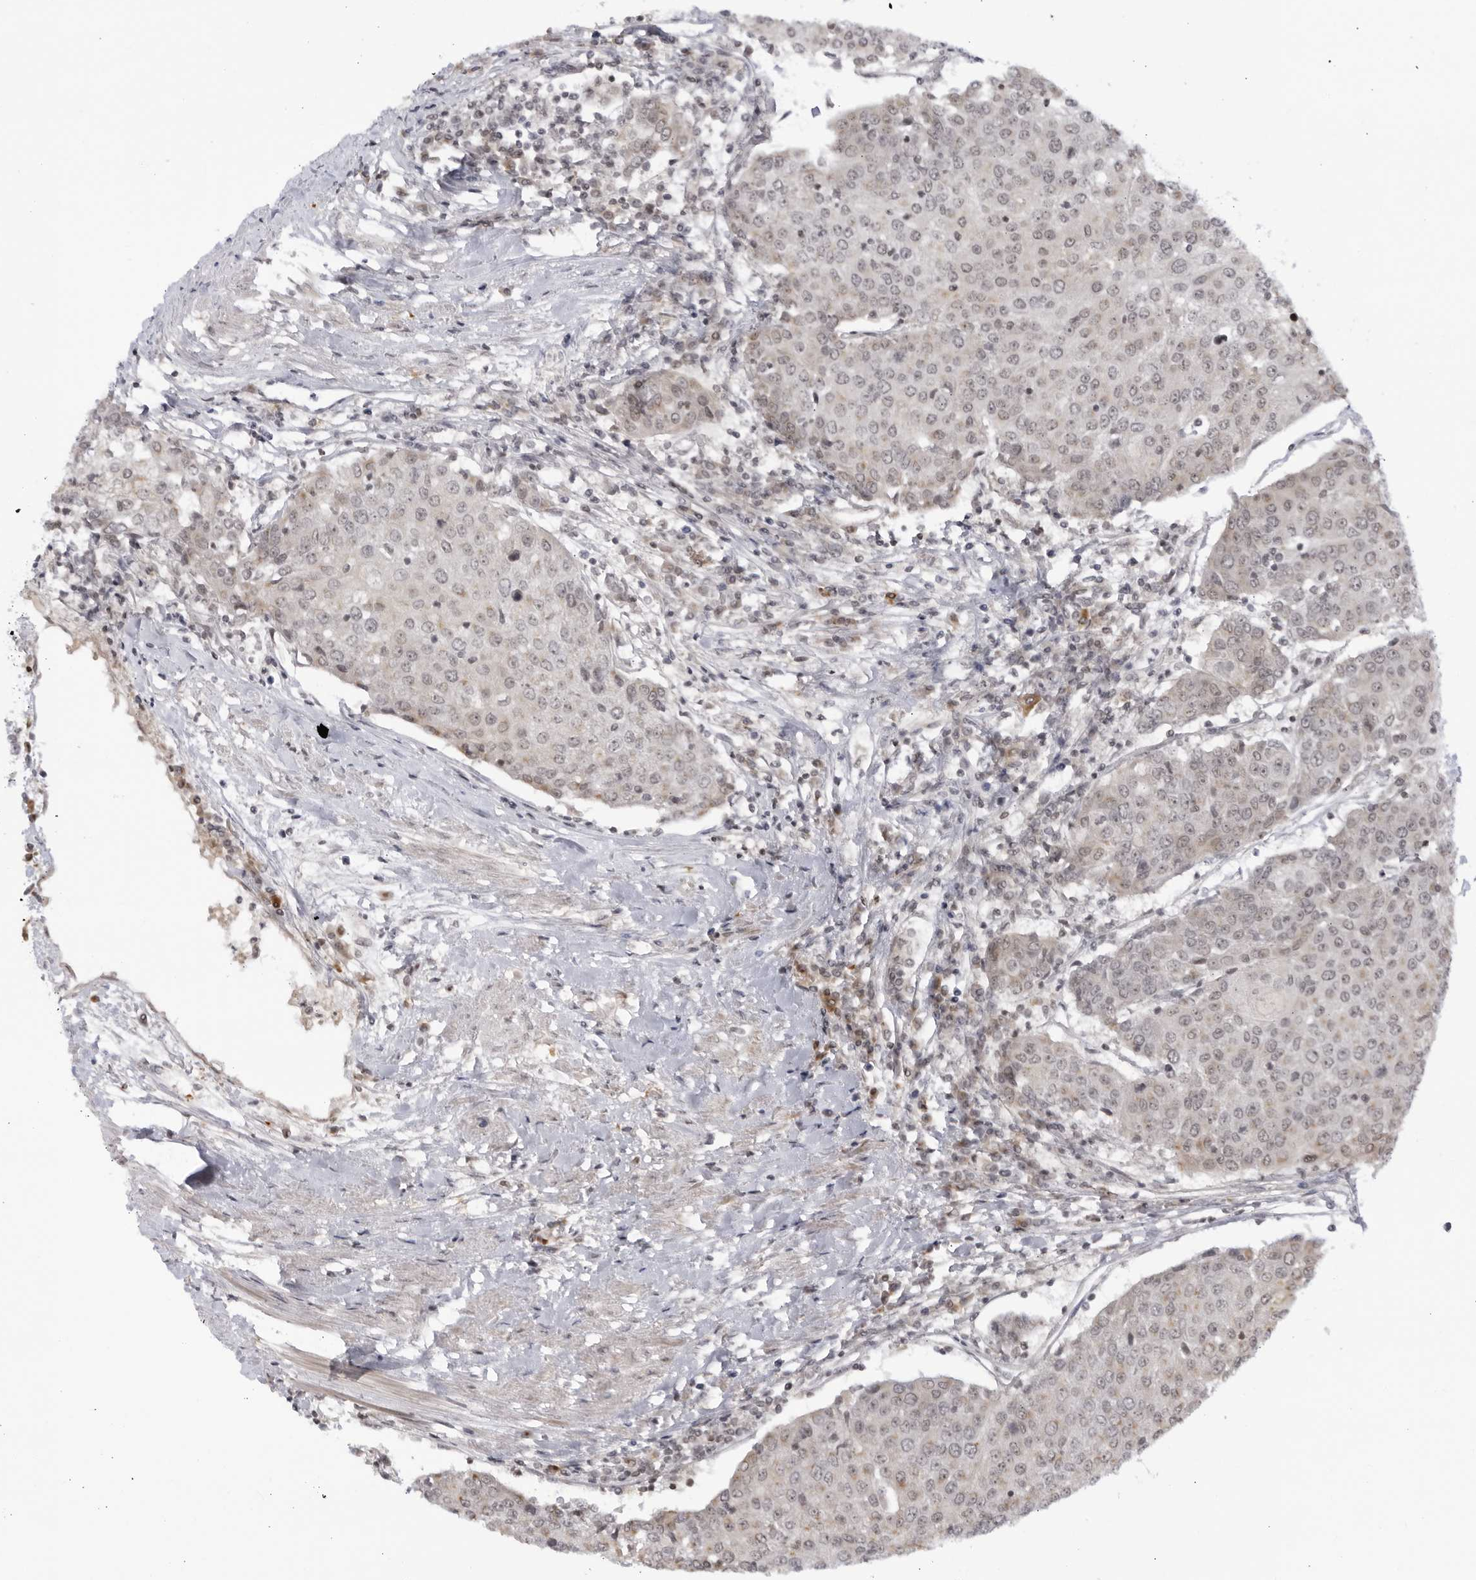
{"staining": {"intensity": "weak", "quantity": "25%-75%", "location": "nuclear"}, "tissue": "urothelial cancer", "cell_type": "Tumor cells", "image_type": "cancer", "snomed": [{"axis": "morphology", "description": "Urothelial carcinoma, High grade"}, {"axis": "topography", "description": "Urinary bladder"}], "caption": "High-grade urothelial carcinoma stained with immunohistochemistry exhibits weak nuclear staining in about 25%-75% of tumor cells.", "gene": "RASGEF1C", "patient": {"sex": "female", "age": 85}}